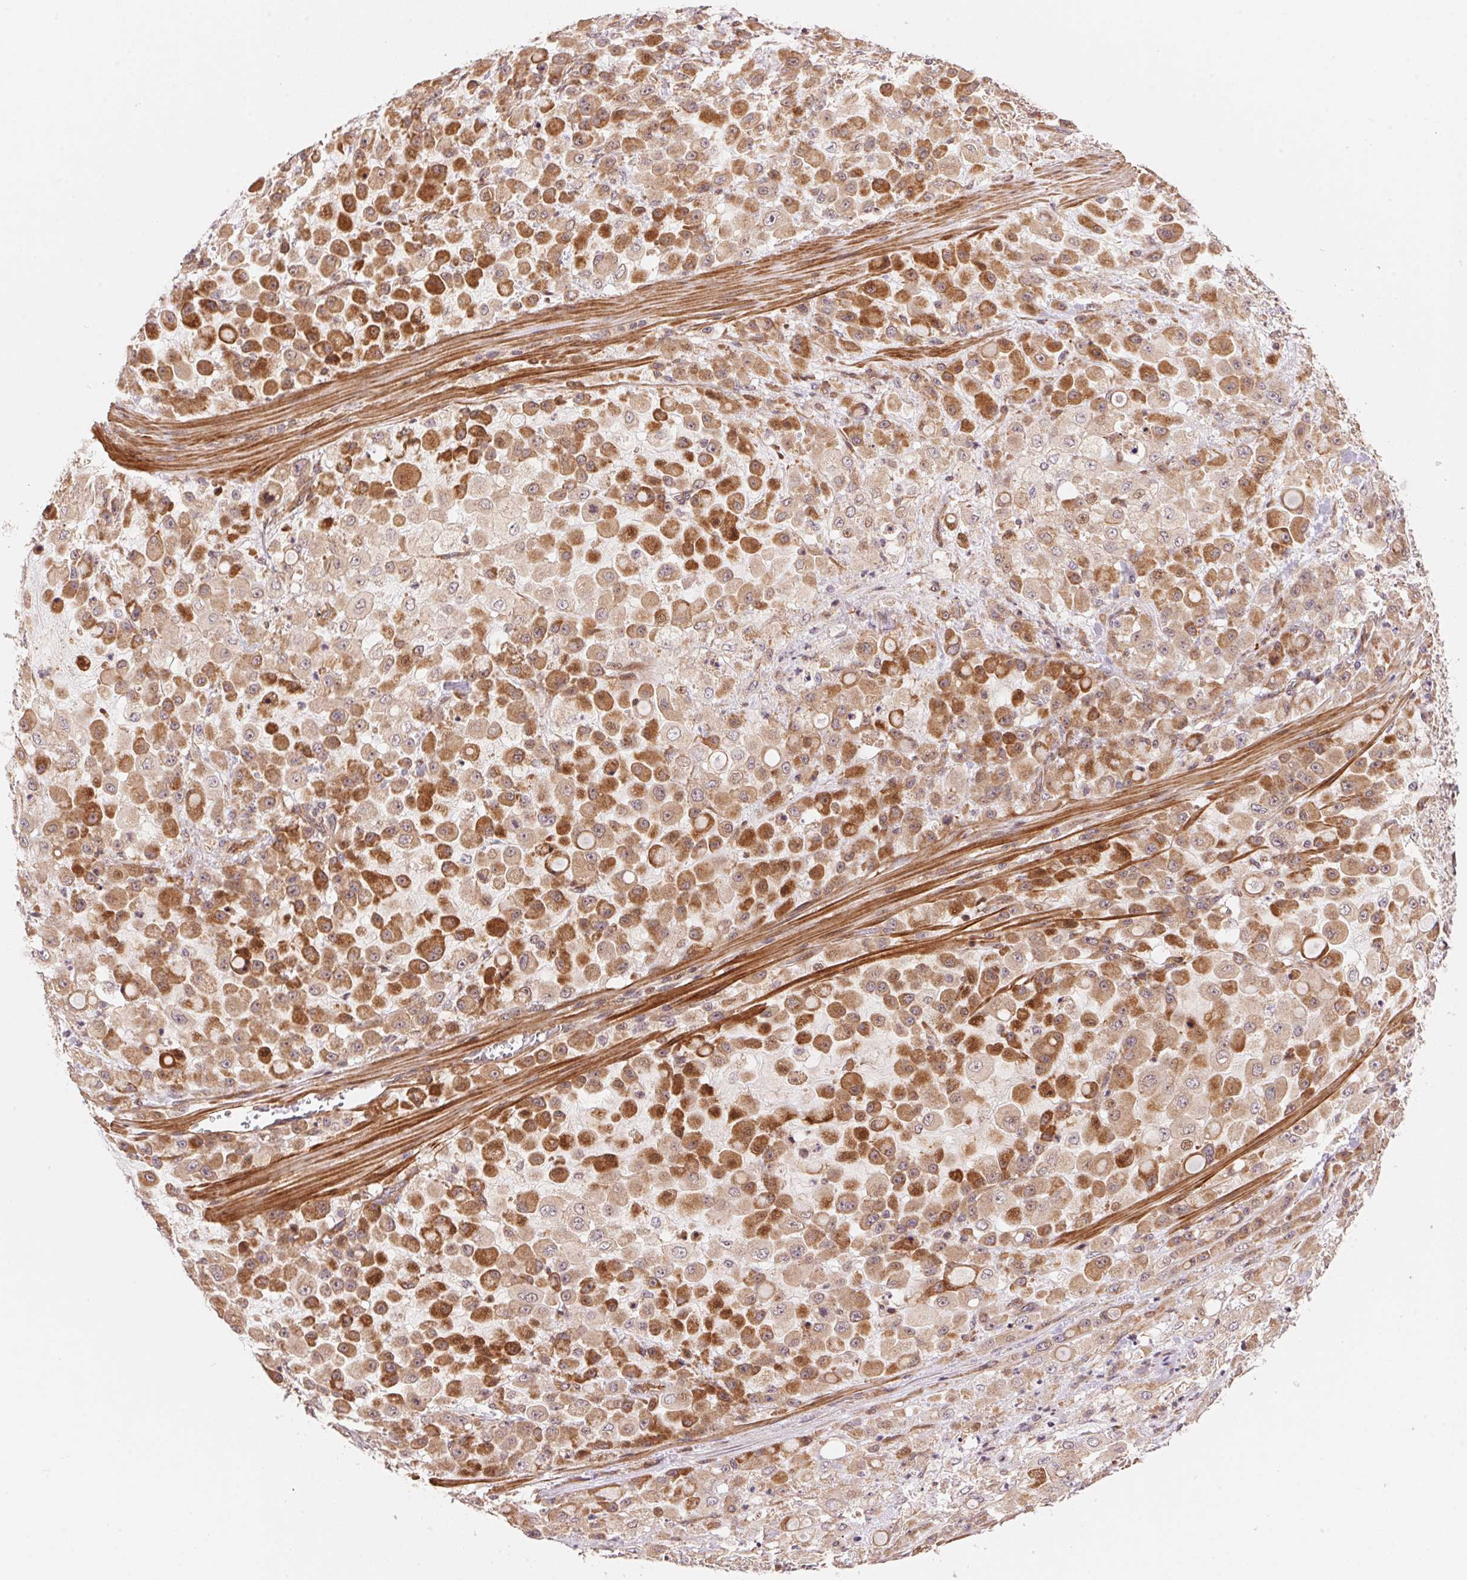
{"staining": {"intensity": "strong", "quantity": ">75%", "location": "cytoplasmic/membranous"}, "tissue": "stomach cancer", "cell_type": "Tumor cells", "image_type": "cancer", "snomed": [{"axis": "morphology", "description": "Adenocarcinoma, NOS"}, {"axis": "topography", "description": "Stomach"}], "caption": "This micrograph exhibits IHC staining of stomach cancer, with high strong cytoplasmic/membranous staining in approximately >75% of tumor cells.", "gene": "TNIP2", "patient": {"sex": "female", "age": 76}}